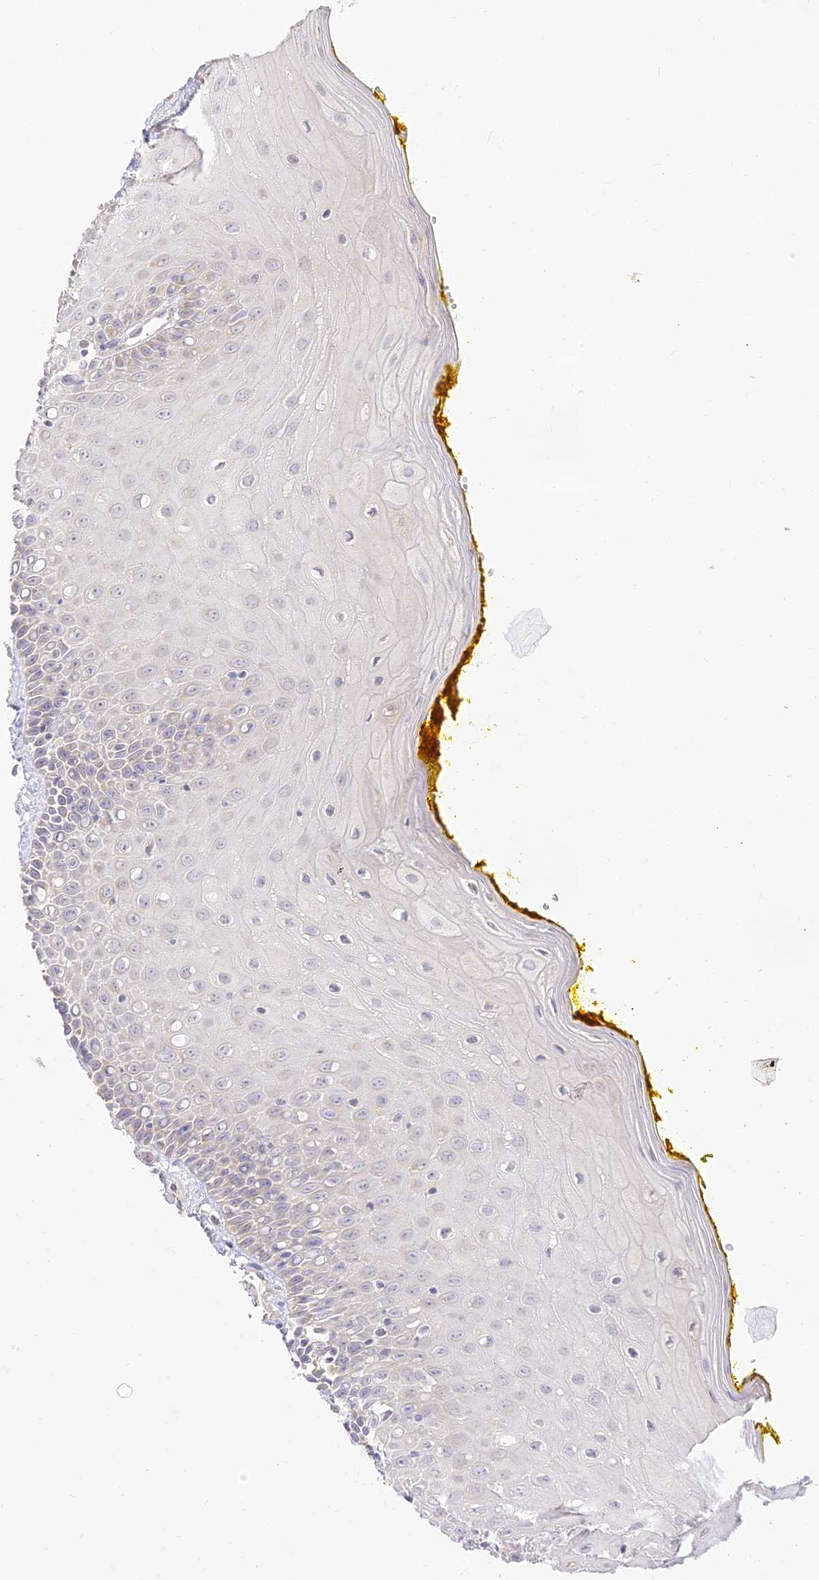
{"staining": {"intensity": "moderate", "quantity": "25%-75%", "location": "cytoplasmic/membranous"}, "tissue": "oral mucosa", "cell_type": "Squamous epithelial cells", "image_type": "normal", "snomed": [{"axis": "morphology", "description": "Normal tissue, NOS"}, {"axis": "morphology", "description": "Squamous cell carcinoma, NOS"}, {"axis": "topography", "description": "Oral tissue"}, {"axis": "topography", "description": "Head-Neck"}], "caption": "Immunohistochemistry image of normal oral mucosa: human oral mucosa stained using IHC shows medium levels of moderate protein expression localized specifically in the cytoplasmic/membranous of squamous epithelial cells, appearing as a cytoplasmic/membranous brown color.", "gene": "LRRC15", "patient": {"sex": "female", "age": 70}}